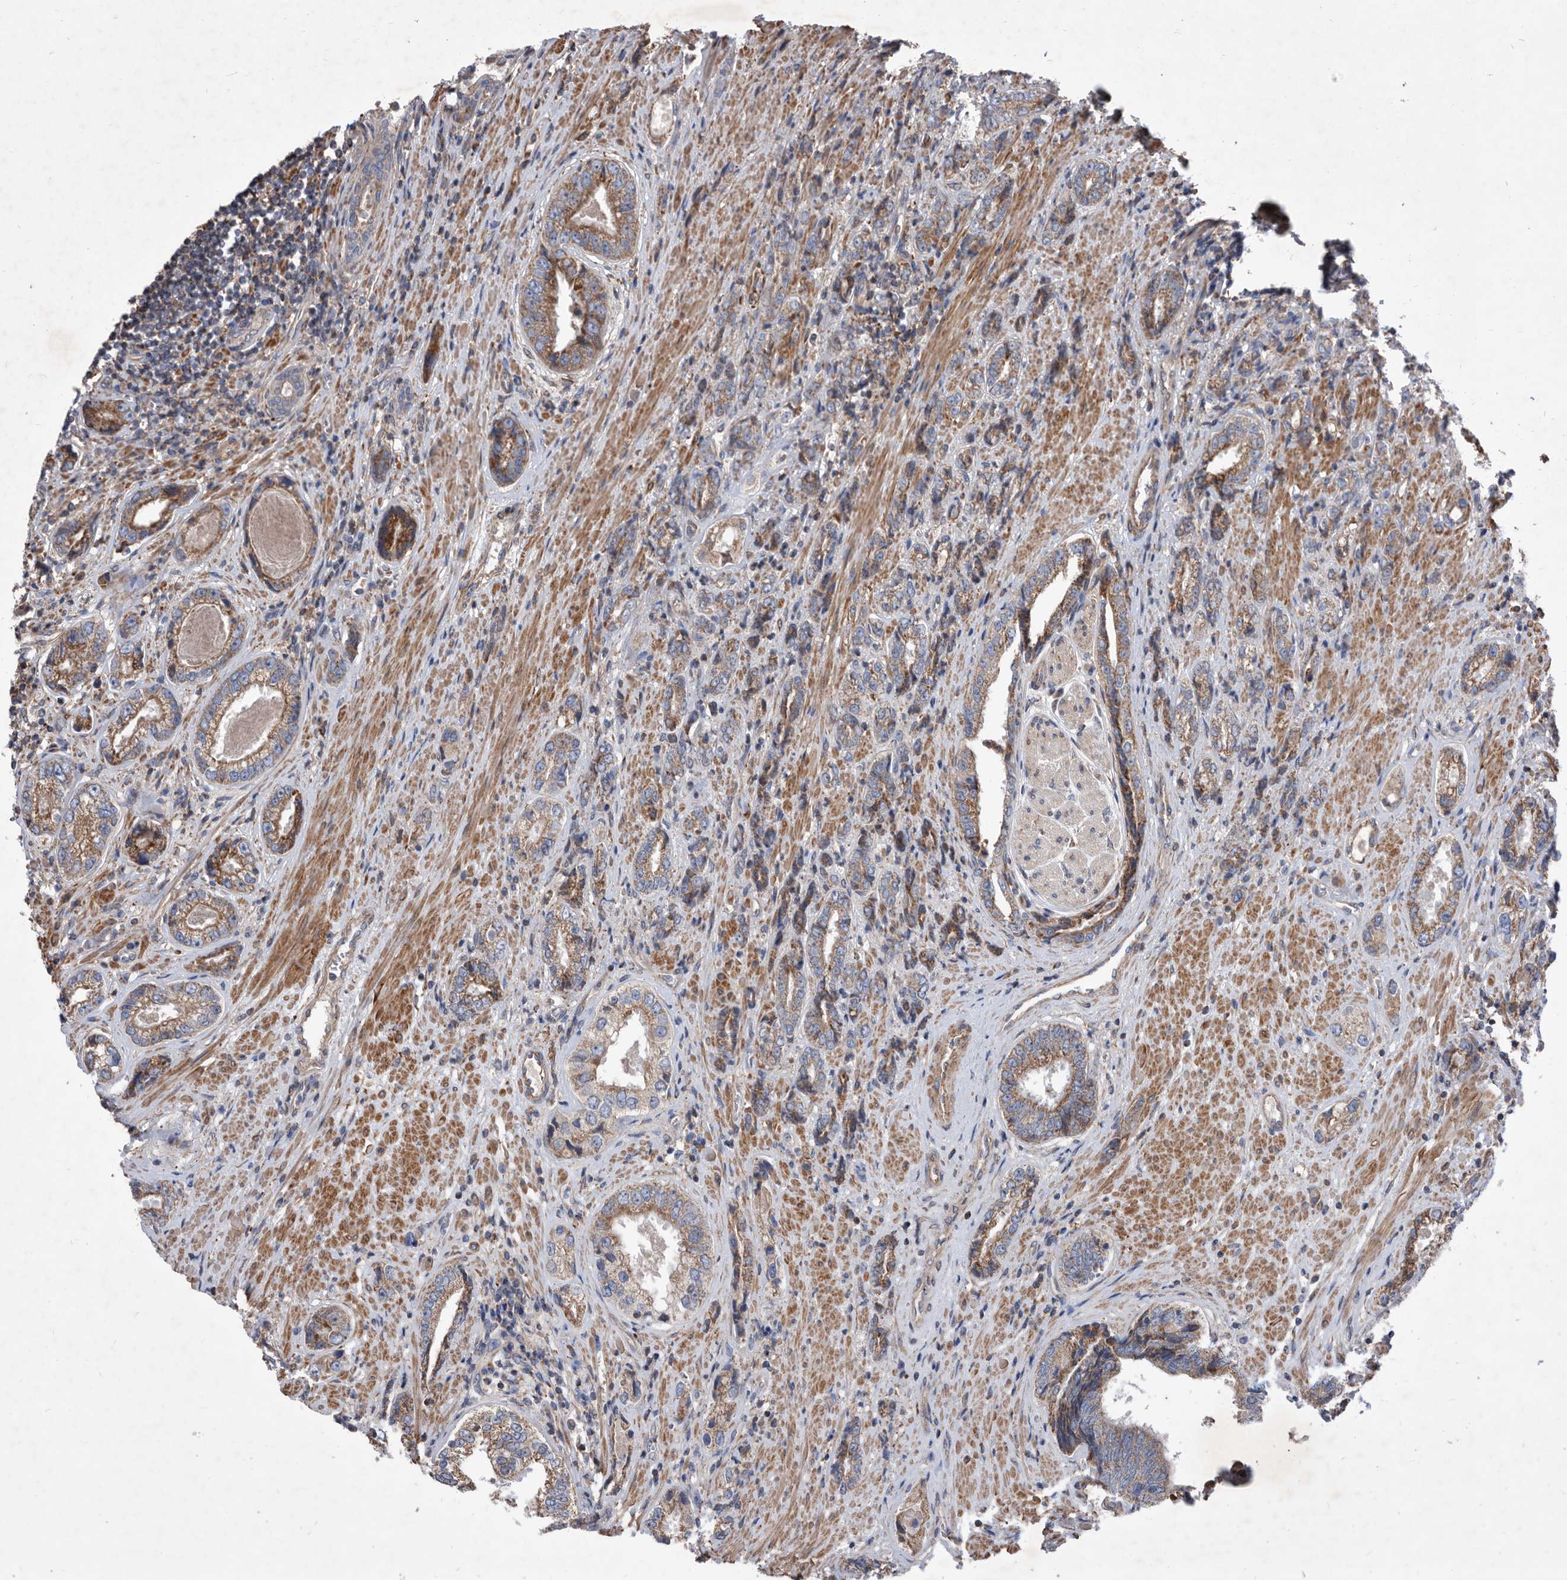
{"staining": {"intensity": "moderate", "quantity": "25%-75%", "location": "cytoplasmic/membranous"}, "tissue": "prostate cancer", "cell_type": "Tumor cells", "image_type": "cancer", "snomed": [{"axis": "morphology", "description": "Adenocarcinoma, High grade"}, {"axis": "topography", "description": "Prostate"}], "caption": "Protein analysis of prostate cancer tissue shows moderate cytoplasmic/membranous staining in approximately 25%-75% of tumor cells.", "gene": "ATP13A3", "patient": {"sex": "male", "age": 61}}